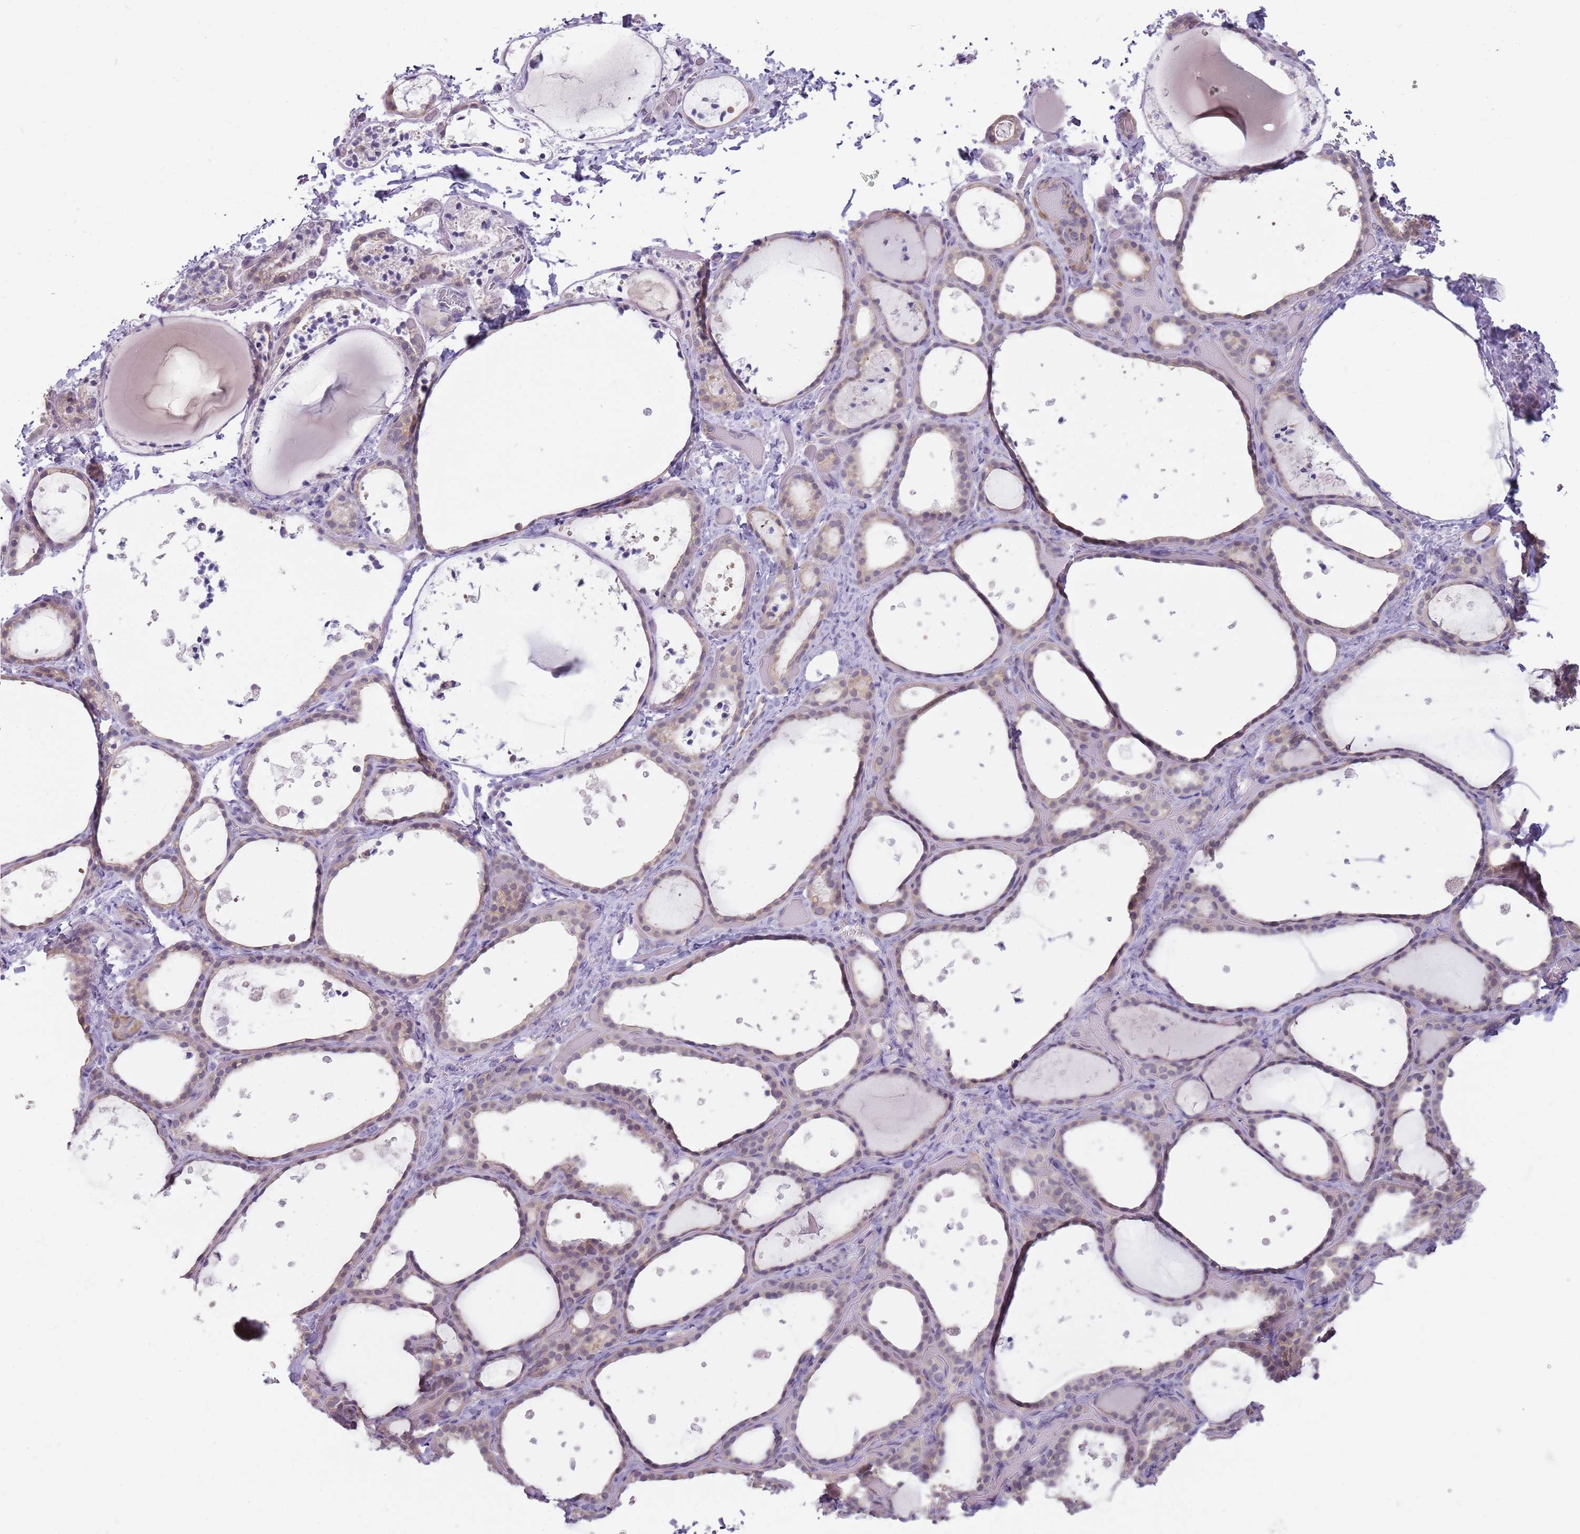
{"staining": {"intensity": "weak", "quantity": "25%-75%", "location": "cytoplasmic/membranous"}, "tissue": "thyroid gland", "cell_type": "Glandular cells", "image_type": "normal", "snomed": [{"axis": "morphology", "description": "Normal tissue, NOS"}, {"axis": "topography", "description": "Thyroid gland"}], "caption": "High-magnification brightfield microscopy of normal thyroid gland stained with DAB (brown) and counterstained with hematoxylin (blue). glandular cells exhibit weak cytoplasmic/membranous expression is appreciated in approximately25%-75% of cells.", "gene": "SLC26A6", "patient": {"sex": "female", "age": 44}}